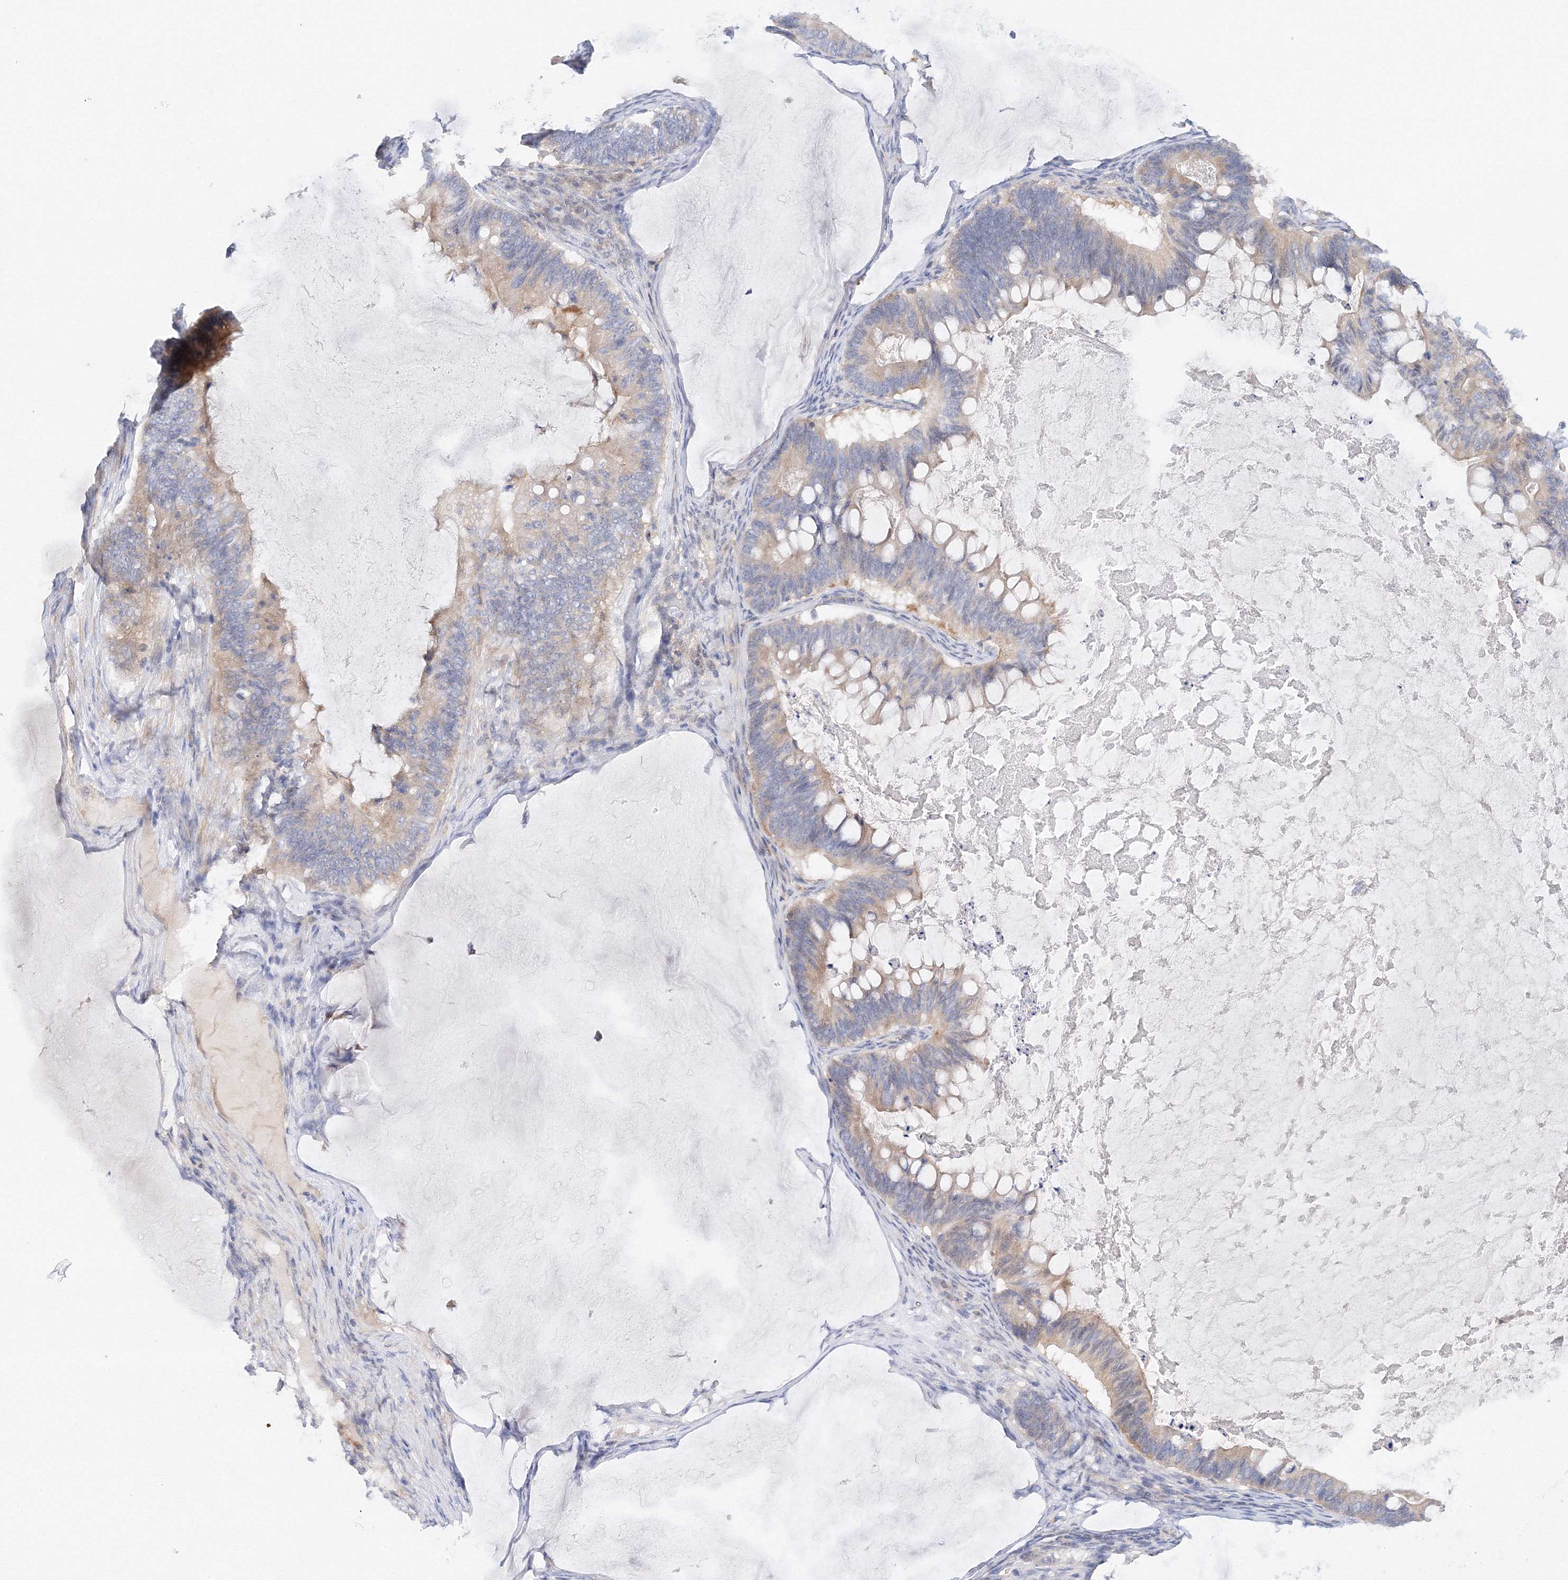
{"staining": {"intensity": "weak", "quantity": ">75%", "location": "cytoplasmic/membranous"}, "tissue": "ovarian cancer", "cell_type": "Tumor cells", "image_type": "cancer", "snomed": [{"axis": "morphology", "description": "Cystadenocarcinoma, mucinous, NOS"}, {"axis": "topography", "description": "Ovary"}], "caption": "Ovarian mucinous cystadenocarcinoma stained with DAB (3,3'-diaminobenzidine) IHC exhibits low levels of weak cytoplasmic/membranous positivity in about >75% of tumor cells. (DAB = brown stain, brightfield microscopy at high magnification).", "gene": "DIS3L2", "patient": {"sex": "female", "age": 61}}